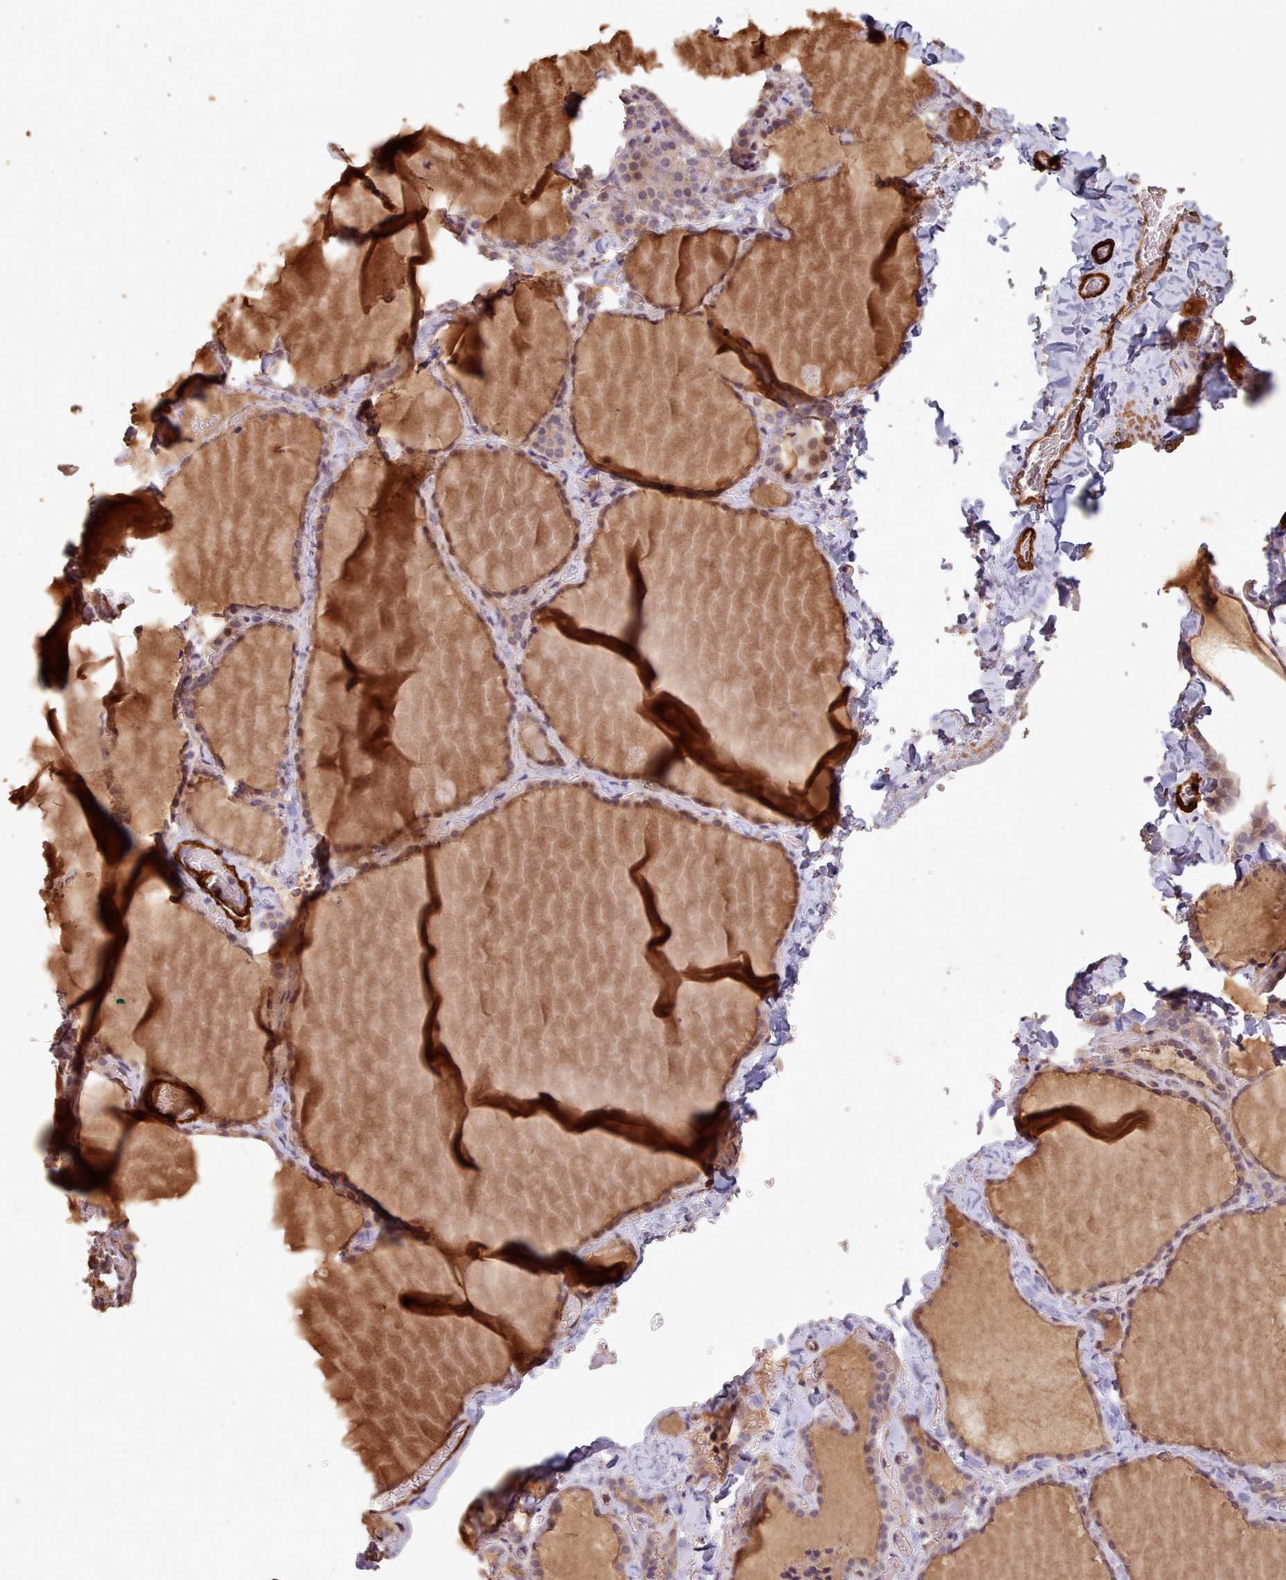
{"staining": {"intensity": "moderate", "quantity": "<25%", "location": "cytoplasmic/membranous,nuclear"}, "tissue": "thyroid gland", "cell_type": "Glandular cells", "image_type": "normal", "snomed": [{"axis": "morphology", "description": "Normal tissue, NOS"}, {"axis": "topography", "description": "Thyroid gland"}], "caption": "Approximately <25% of glandular cells in benign thyroid gland reveal moderate cytoplasmic/membranous,nuclear protein positivity as visualized by brown immunohistochemical staining.", "gene": "NLRC4", "patient": {"sex": "female", "age": 22}}